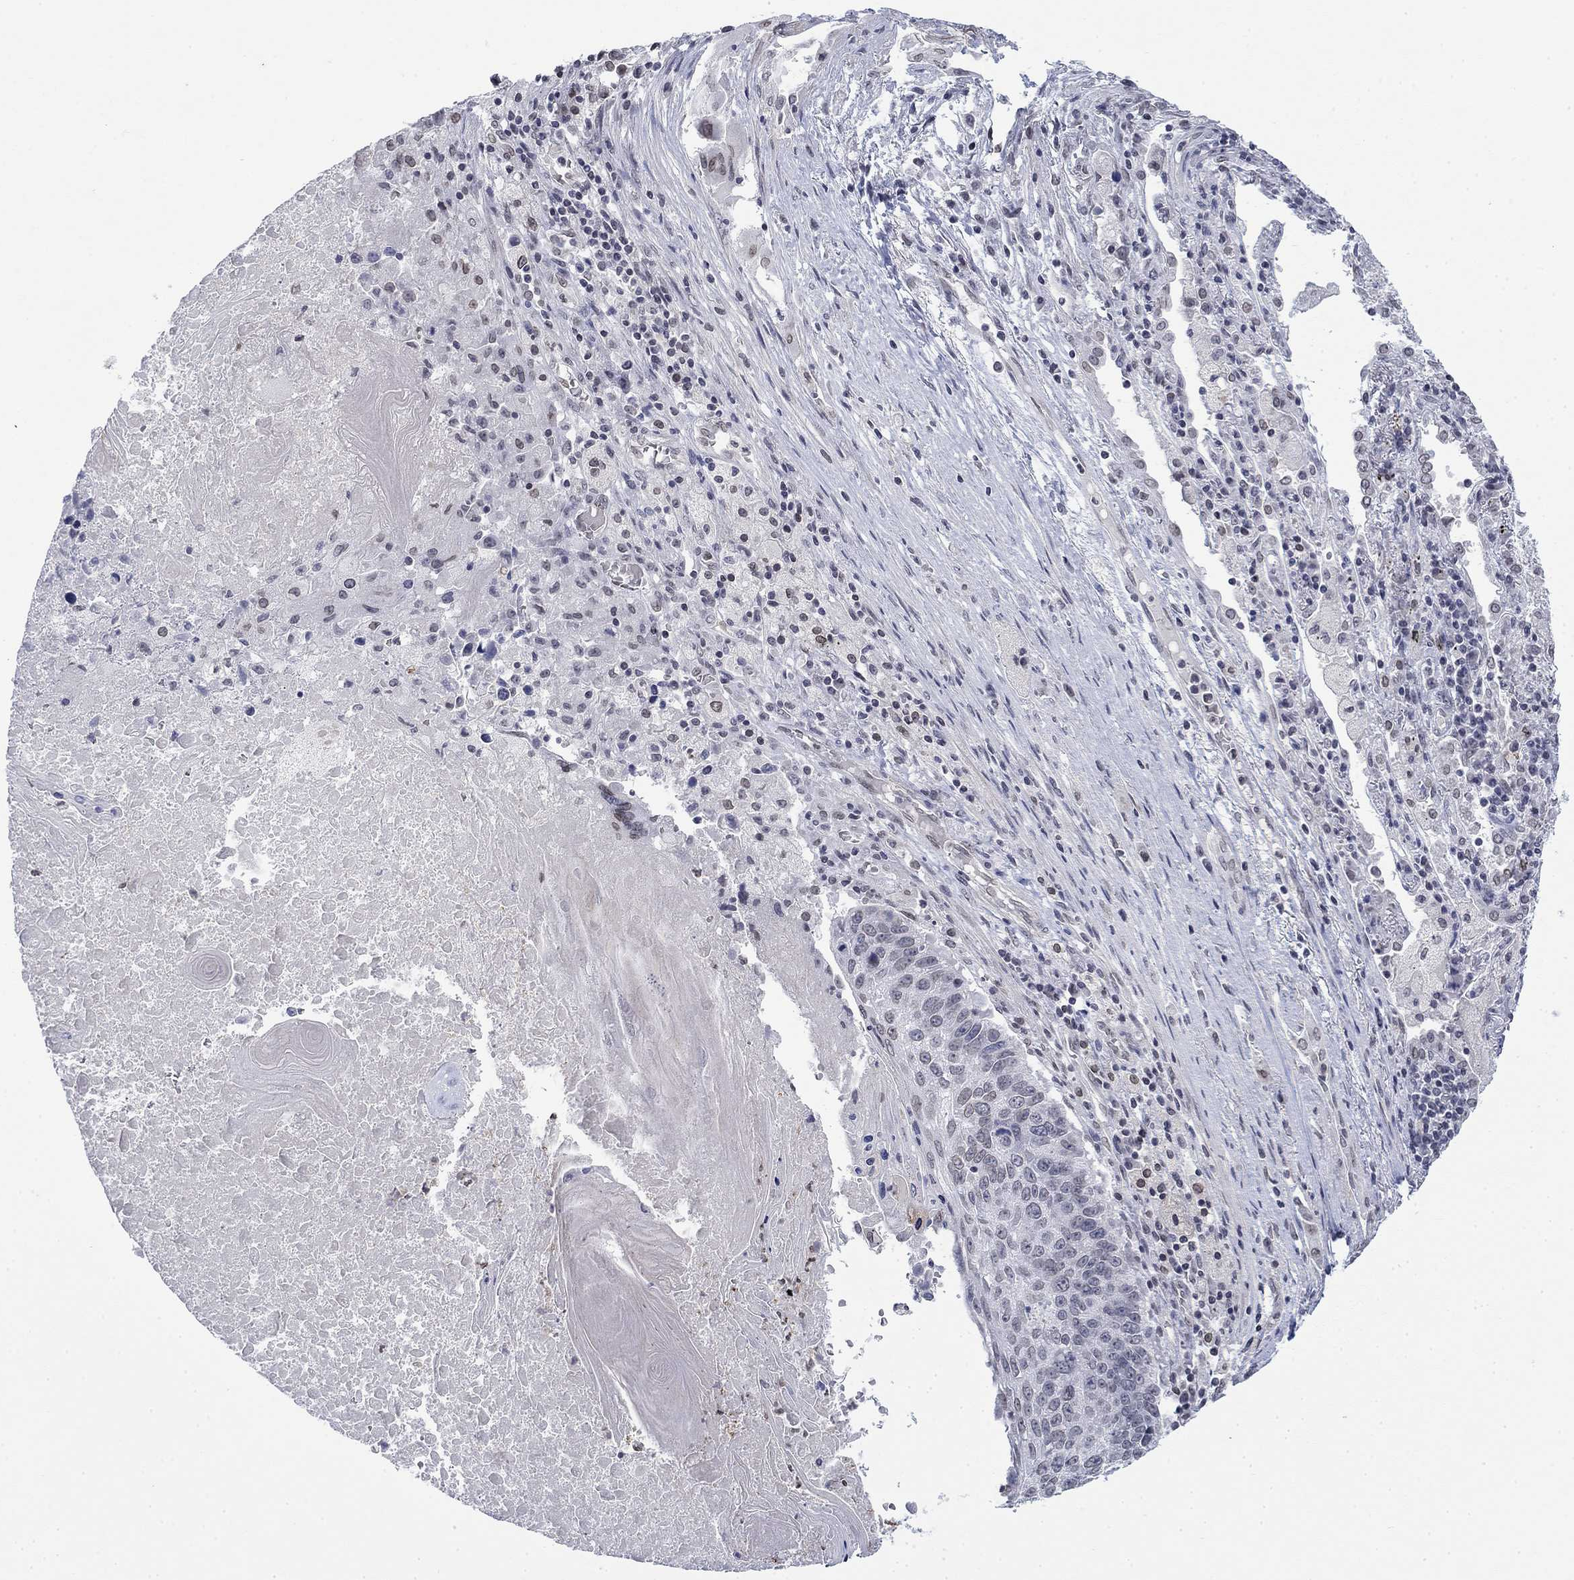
{"staining": {"intensity": "moderate", "quantity": "<25%", "location": "cytoplasmic/membranous,nuclear"}, "tissue": "lung cancer", "cell_type": "Tumor cells", "image_type": "cancer", "snomed": [{"axis": "morphology", "description": "Squamous cell carcinoma, NOS"}, {"axis": "topography", "description": "Lung"}], "caption": "Lung cancer (squamous cell carcinoma) was stained to show a protein in brown. There is low levels of moderate cytoplasmic/membranous and nuclear positivity in about <25% of tumor cells.", "gene": "TOR1AIP1", "patient": {"sex": "male", "age": 73}}